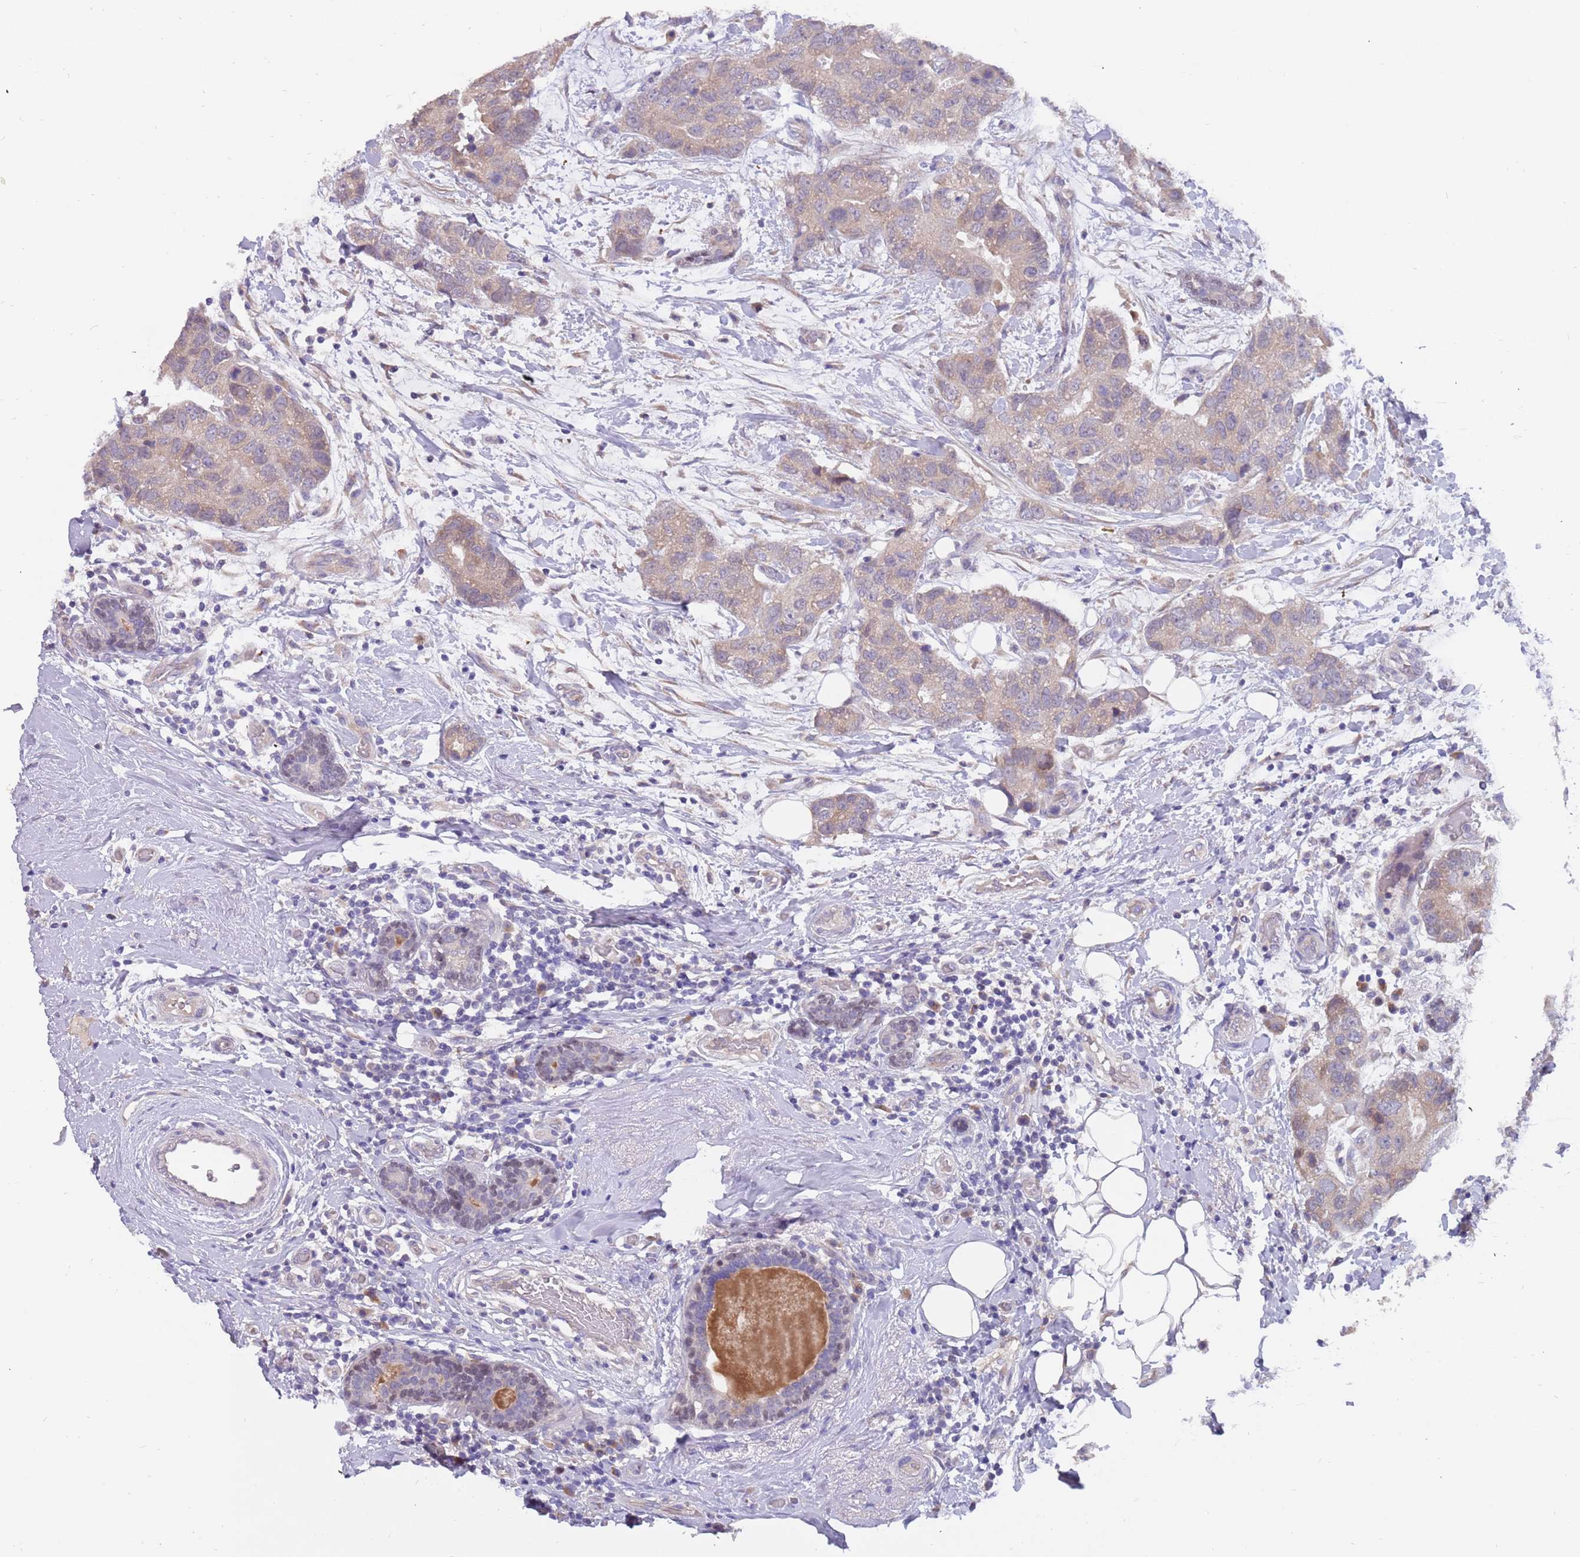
{"staining": {"intensity": "weak", "quantity": "25%-75%", "location": "cytoplasmic/membranous"}, "tissue": "breast cancer", "cell_type": "Tumor cells", "image_type": "cancer", "snomed": [{"axis": "morphology", "description": "Duct carcinoma"}, {"axis": "topography", "description": "Breast"}], "caption": "Human breast cancer (intraductal carcinoma) stained with a protein marker demonstrates weak staining in tumor cells.", "gene": "ZNF746", "patient": {"sex": "female", "age": 62}}